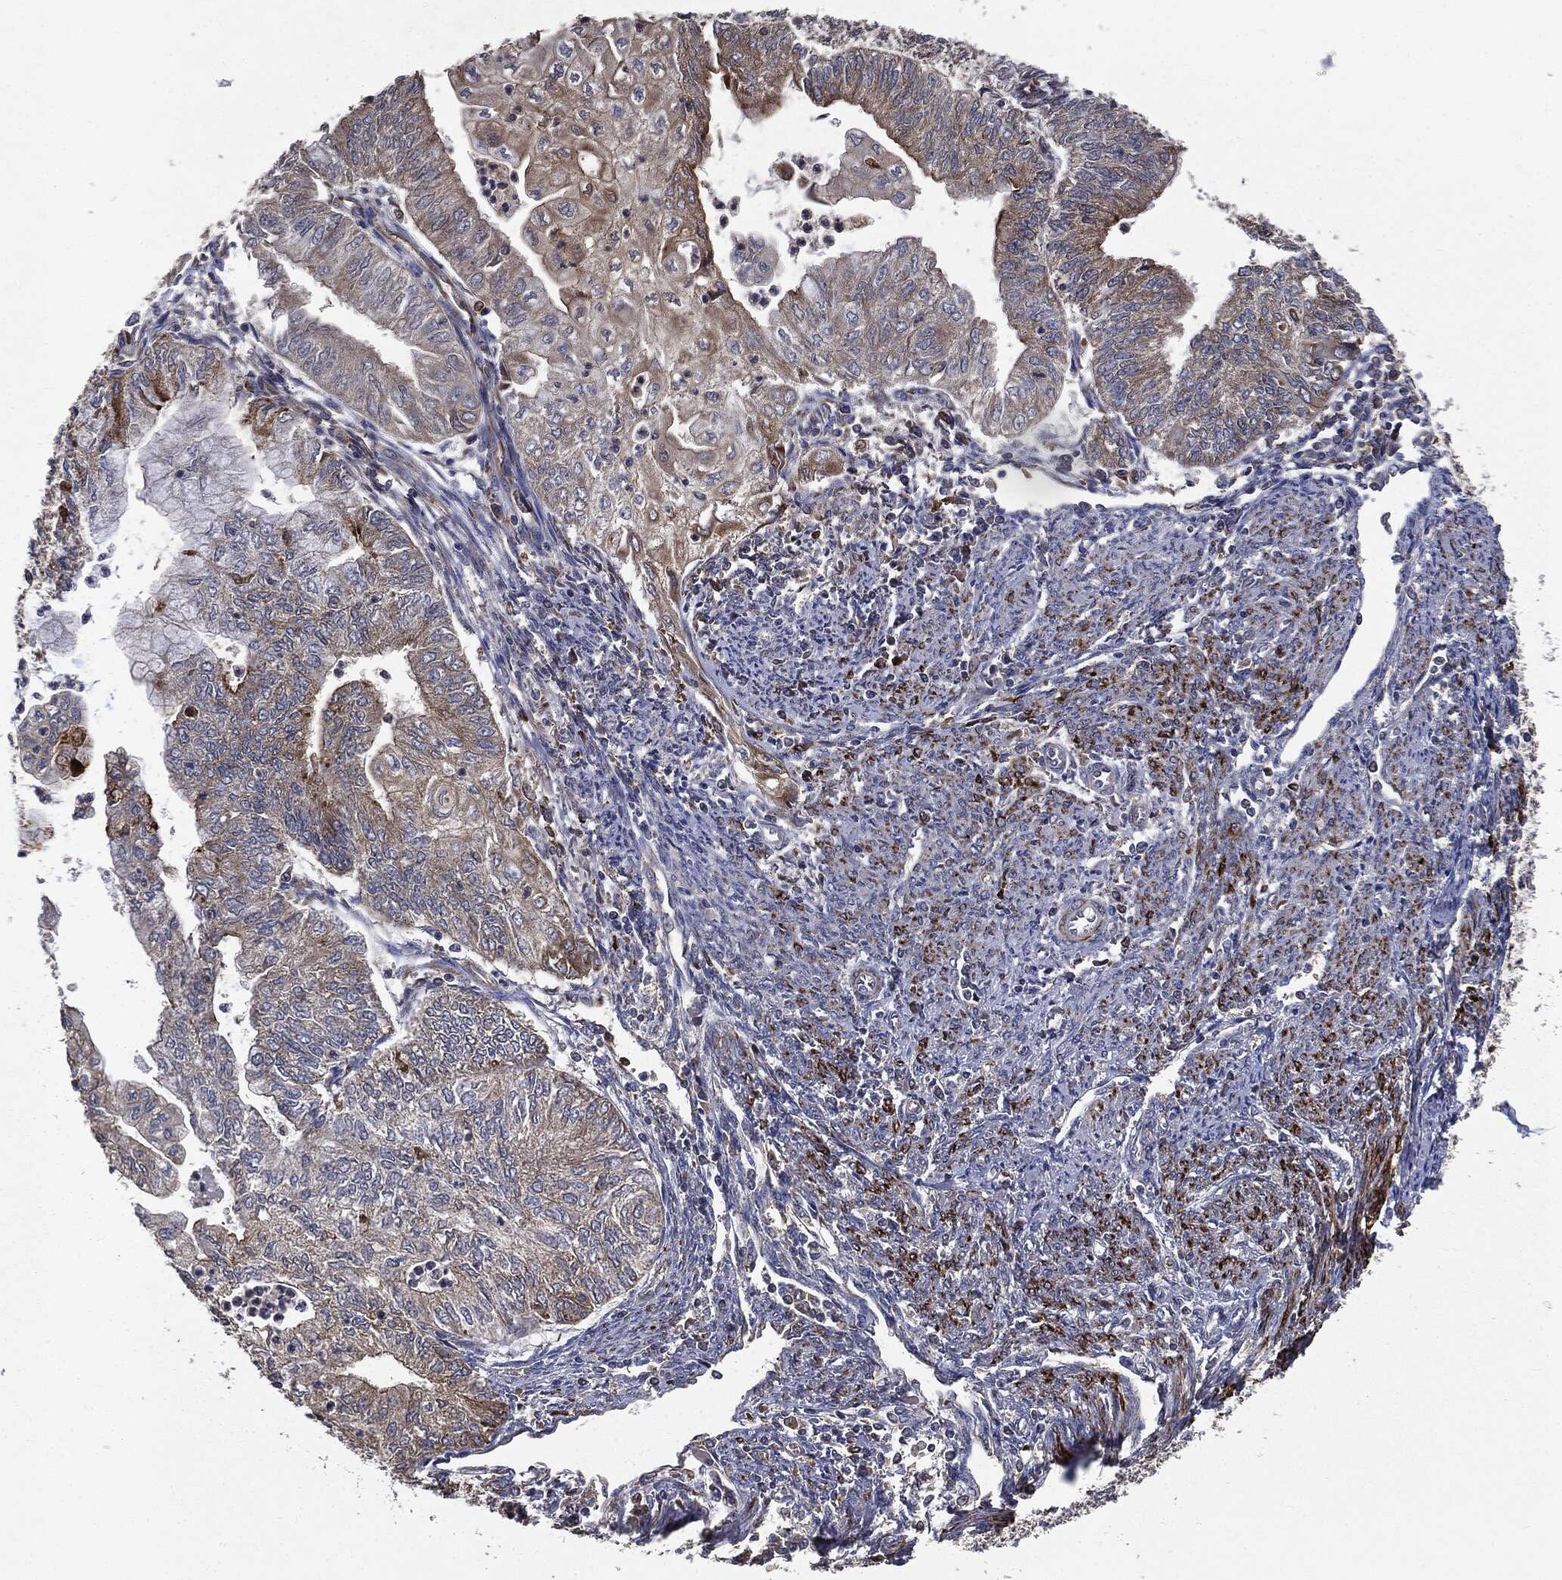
{"staining": {"intensity": "strong", "quantity": "<25%", "location": "cytoplasmic/membranous"}, "tissue": "endometrial cancer", "cell_type": "Tumor cells", "image_type": "cancer", "snomed": [{"axis": "morphology", "description": "Adenocarcinoma, NOS"}, {"axis": "topography", "description": "Endometrium"}], "caption": "A high-resolution image shows IHC staining of adenocarcinoma (endometrial), which displays strong cytoplasmic/membranous expression in about <25% of tumor cells.", "gene": "PLOD3", "patient": {"sex": "female", "age": 59}}